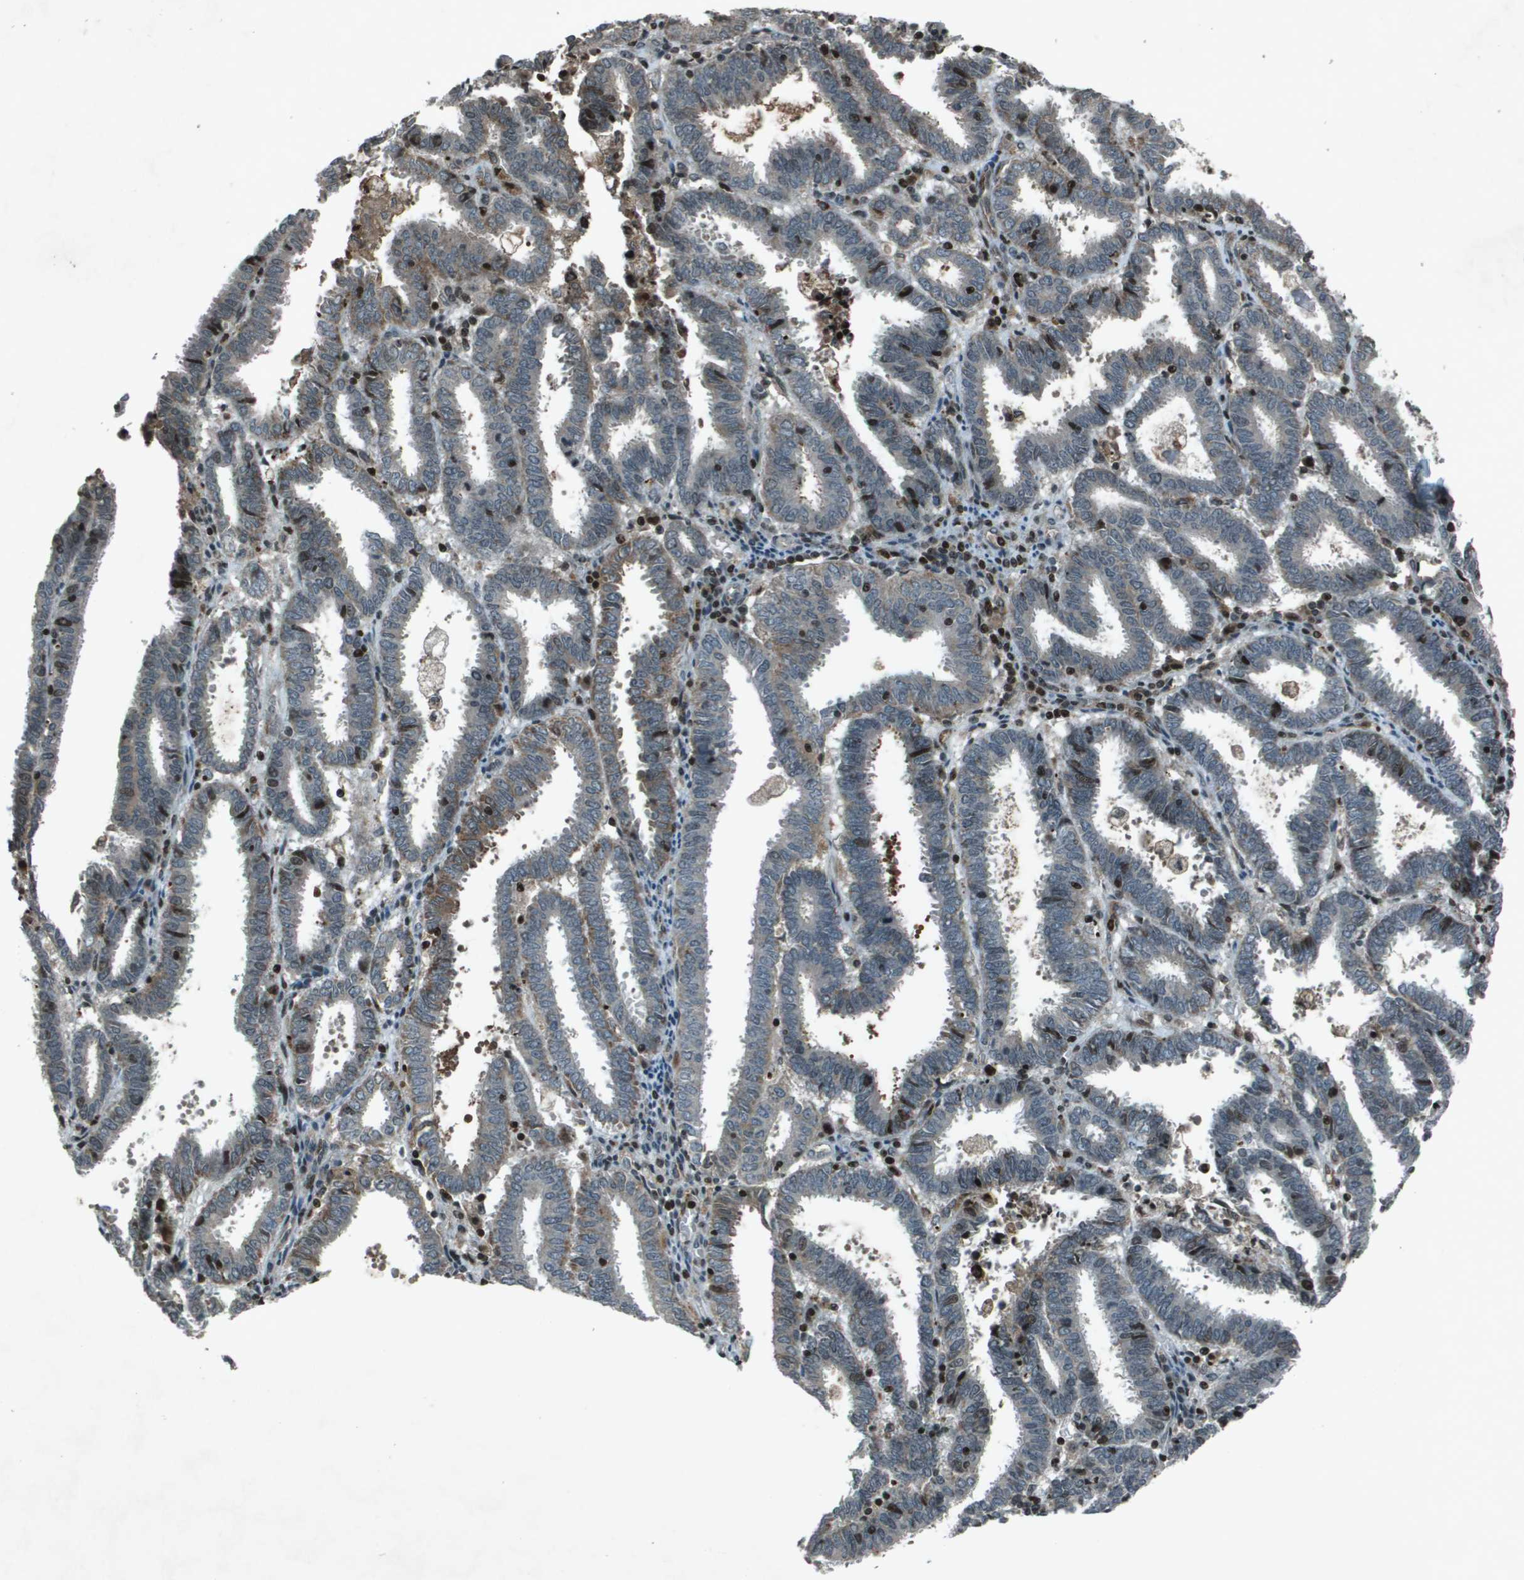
{"staining": {"intensity": "weak", "quantity": "<25%", "location": "cytoplasmic/membranous"}, "tissue": "endometrial cancer", "cell_type": "Tumor cells", "image_type": "cancer", "snomed": [{"axis": "morphology", "description": "Adenocarcinoma, NOS"}, {"axis": "topography", "description": "Uterus"}], "caption": "The image reveals no staining of tumor cells in endometrial cancer (adenocarcinoma).", "gene": "CXCL12", "patient": {"sex": "female", "age": 83}}